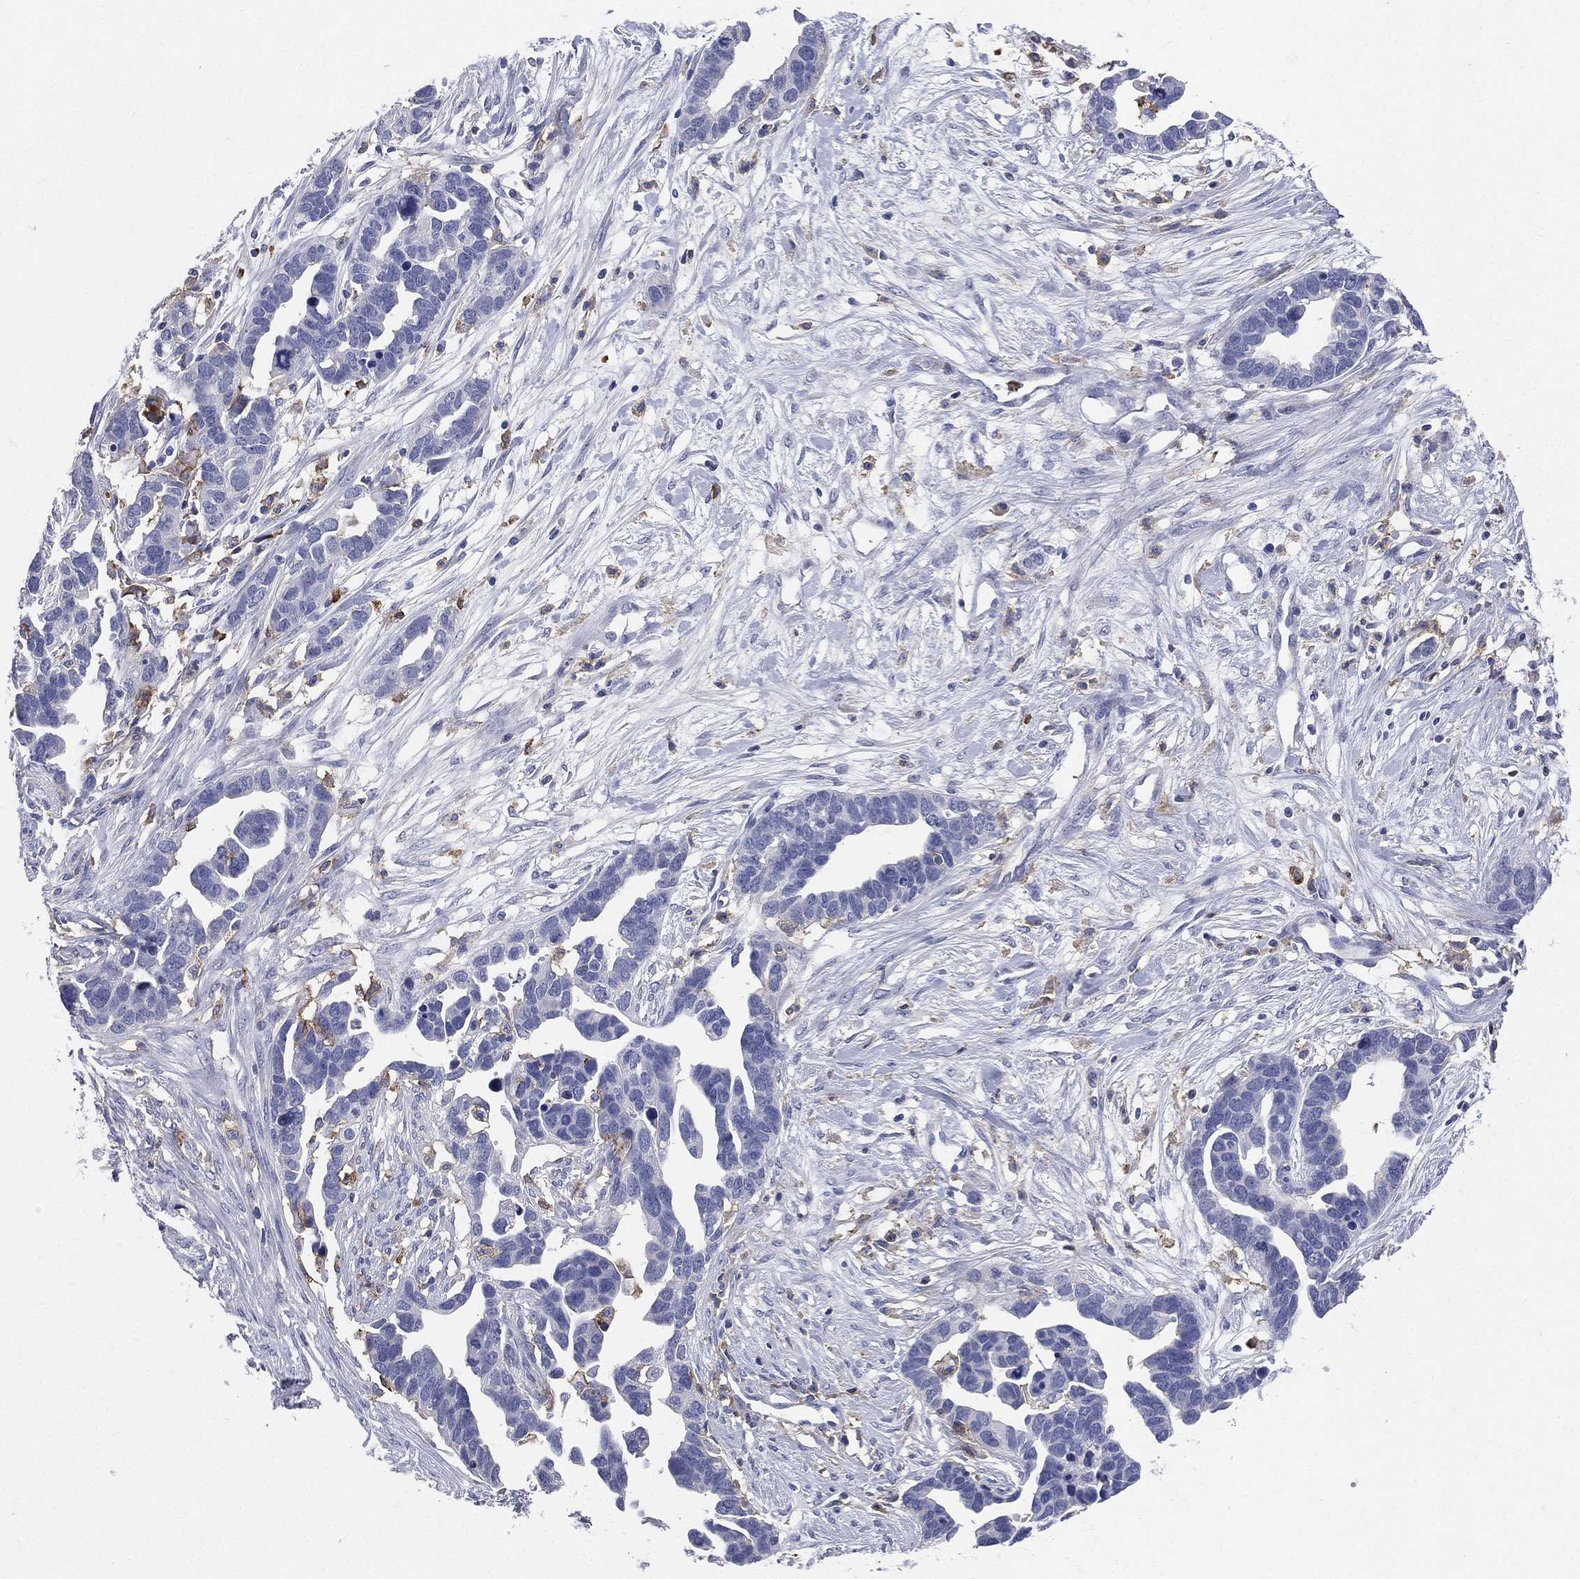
{"staining": {"intensity": "negative", "quantity": "none", "location": "none"}, "tissue": "ovarian cancer", "cell_type": "Tumor cells", "image_type": "cancer", "snomed": [{"axis": "morphology", "description": "Cystadenocarcinoma, serous, NOS"}, {"axis": "topography", "description": "Ovary"}], "caption": "Image shows no significant protein expression in tumor cells of serous cystadenocarcinoma (ovarian).", "gene": "CD33", "patient": {"sex": "female", "age": 54}}